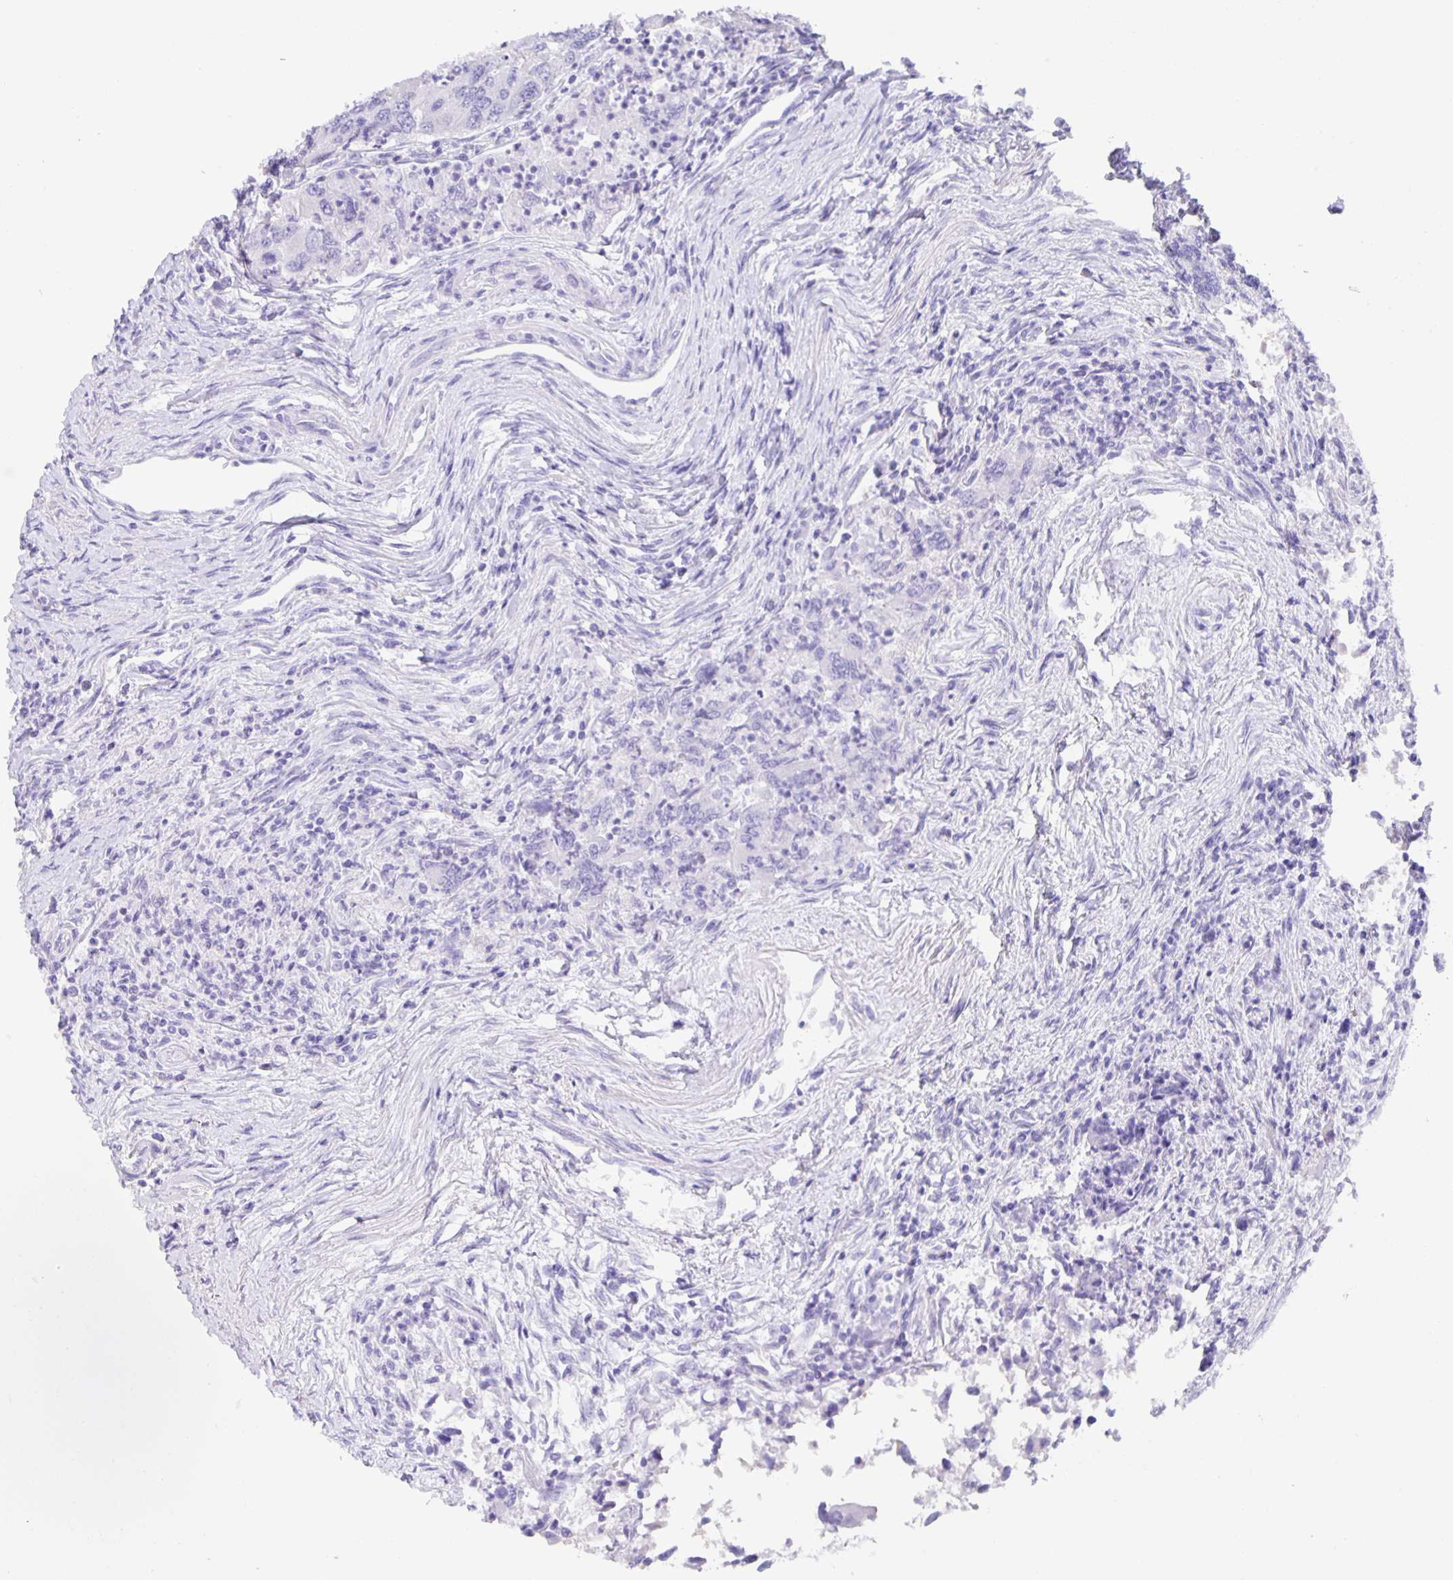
{"staining": {"intensity": "negative", "quantity": "none", "location": "none"}, "tissue": "colorectal cancer", "cell_type": "Tumor cells", "image_type": "cancer", "snomed": [{"axis": "morphology", "description": "Adenocarcinoma, NOS"}, {"axis": "topography", "description": "Colon"}], "caption": "Immunohistochemistry micrograph of colorectal adenocarcinoma stained for a protein (brown), which reveals no positivity in tumor cells. (DAB immunohistochemistry (IHC), high magnification).", "gene": "GUCA2A", "patient": {"sex": "female", "age": 67}}